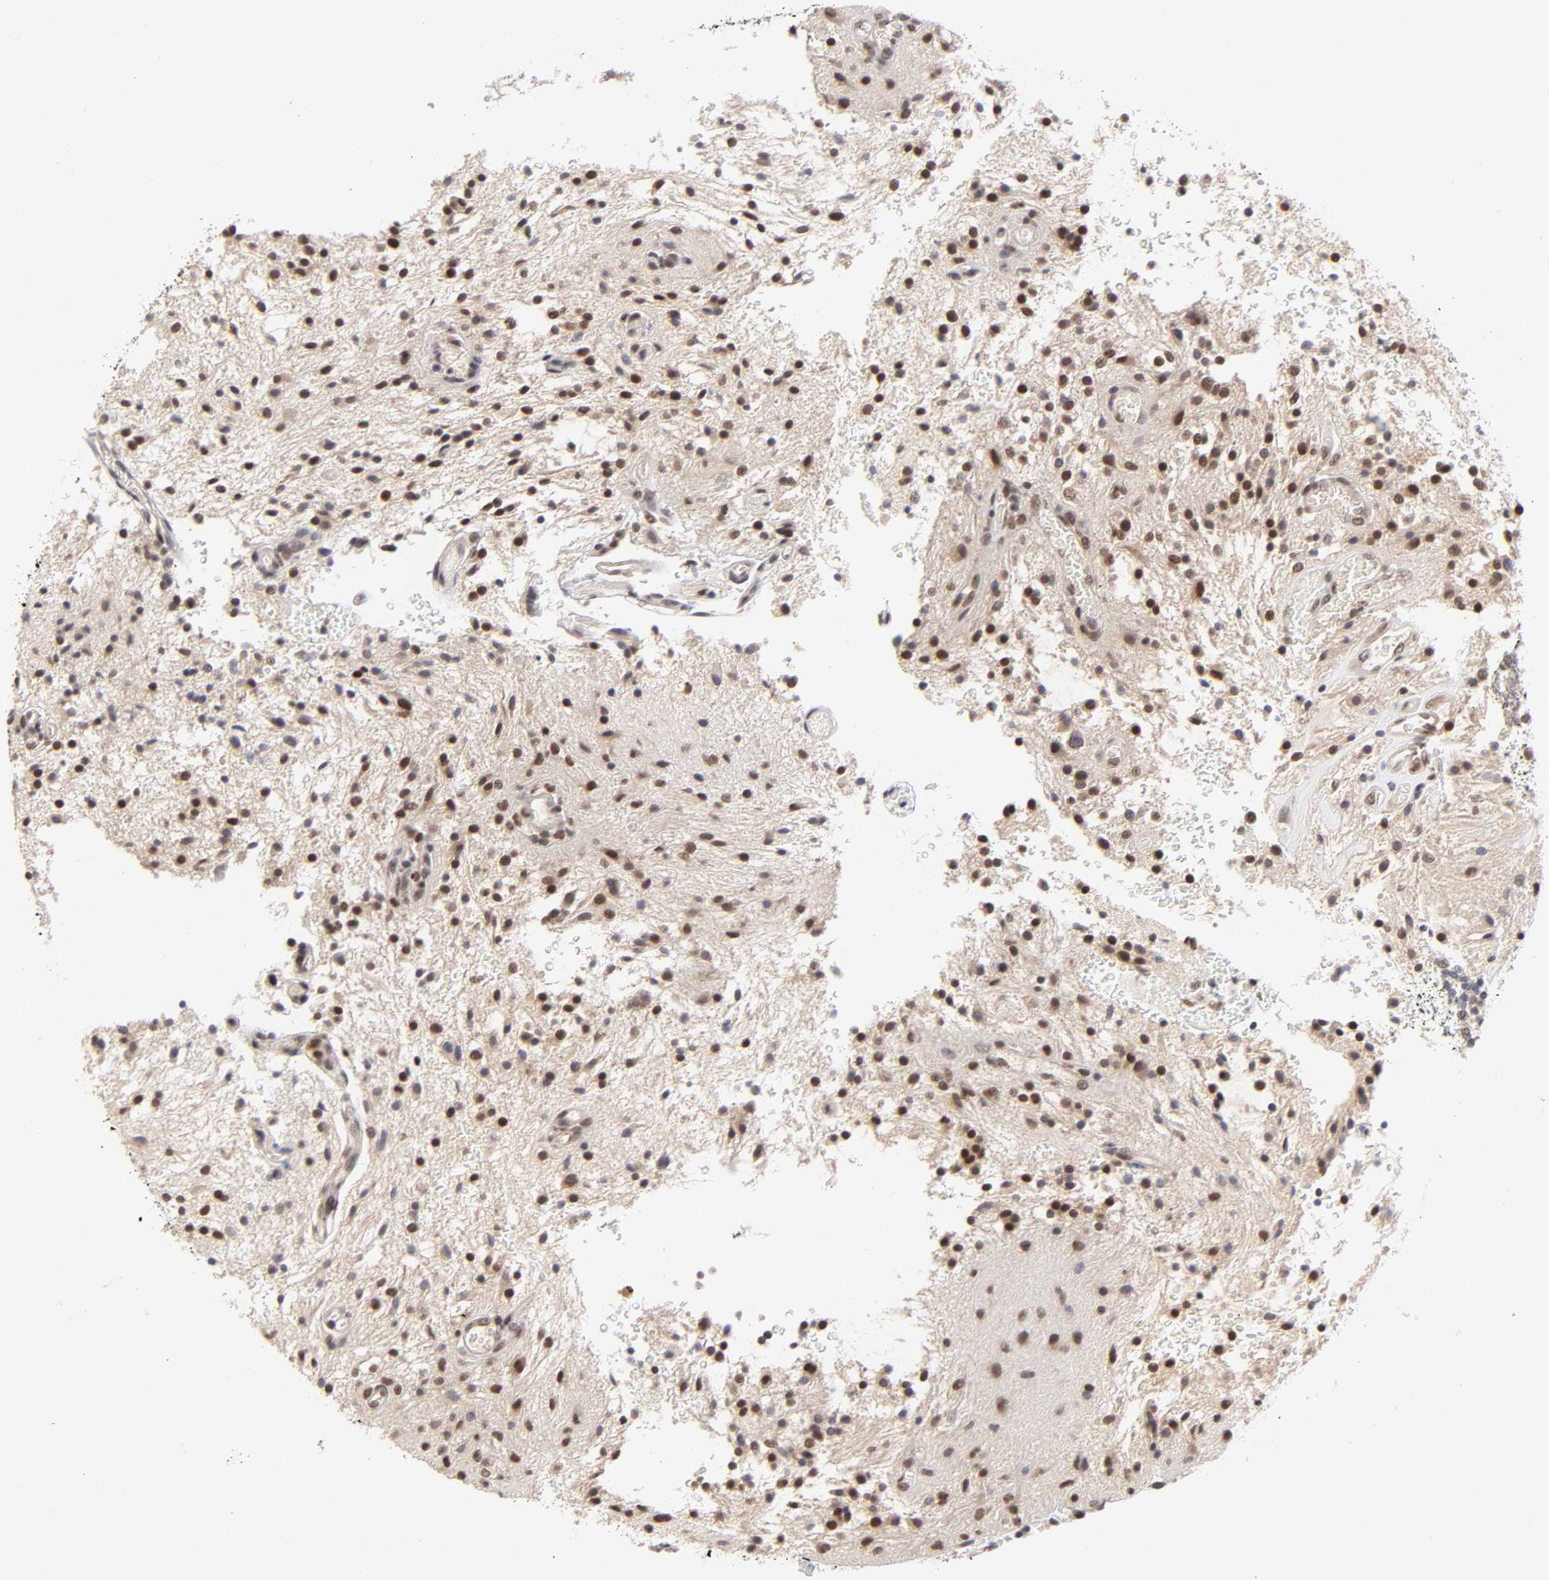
{"staining": {"intensity": "strong", "quantity": ">75%", "location": "cytoplasmic/membranous,nuclear"}, "tissue": "glioma", "cell_type": "Tumor cells", "image_type": "cancer", "snomed": [{"axis": "morphology", "description": "Glioma, malignant, NOS"}, {"axis": "topography", "description": "Cerebellum"}], "caption": "Immunohistochemical staining of malignant glioma demonstrates strong cytoplasmic/membranous and nuclear protein staining in approximately >75% of tumor cells. (Stains: DAB in brown, nuclei in blue, Microscopy: brightfield microscopy at high magnification).", "gene": "EP300", "patient": {"sex": "female", "age": 10}}